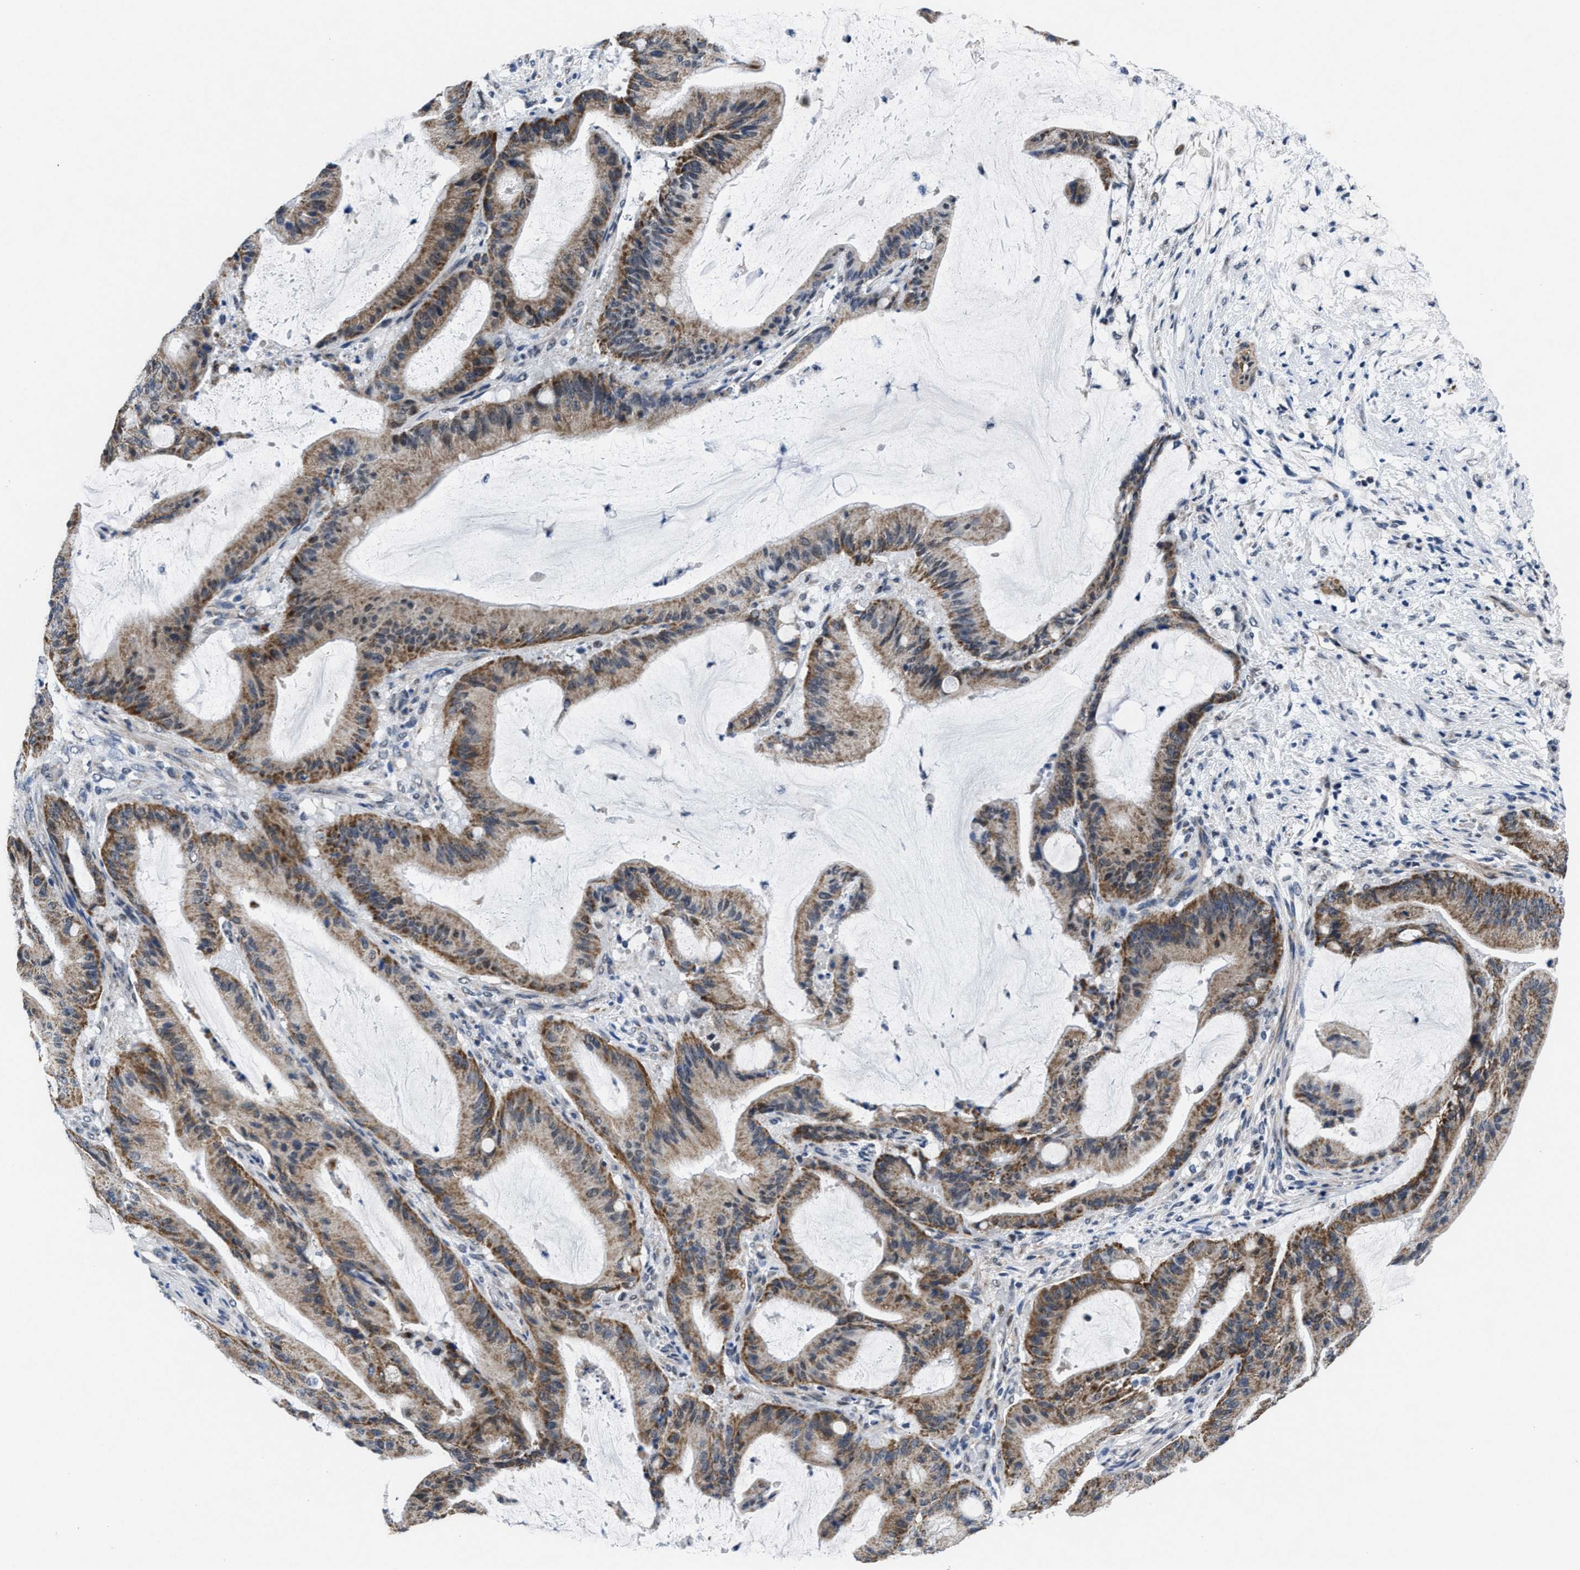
{"staining": {"intensity": "moderate", "quantity": ">75%", "location": "cytoplasmic/membranous"}, "tissue": "liver cancer", "cell_type": "Tumor cells", "image_type": "cancer", "snomed": [{"axis": "morphology", "description": "Normal tissue, NOS"}, {"axis": "morphology", "description": "Cholangiocarcinoma"}, {"axis": "topography", "description": "Liver"}, {"axis": "topography", "description": "Peripheral nerve tissue"}], "caption": "Human liver cancer (cholangiocarcinoma) stained with a protein marker exhibits moderate staining in tumor cells.", "gene": "ID3", "patient": {"sex": "female", "age": 73}}